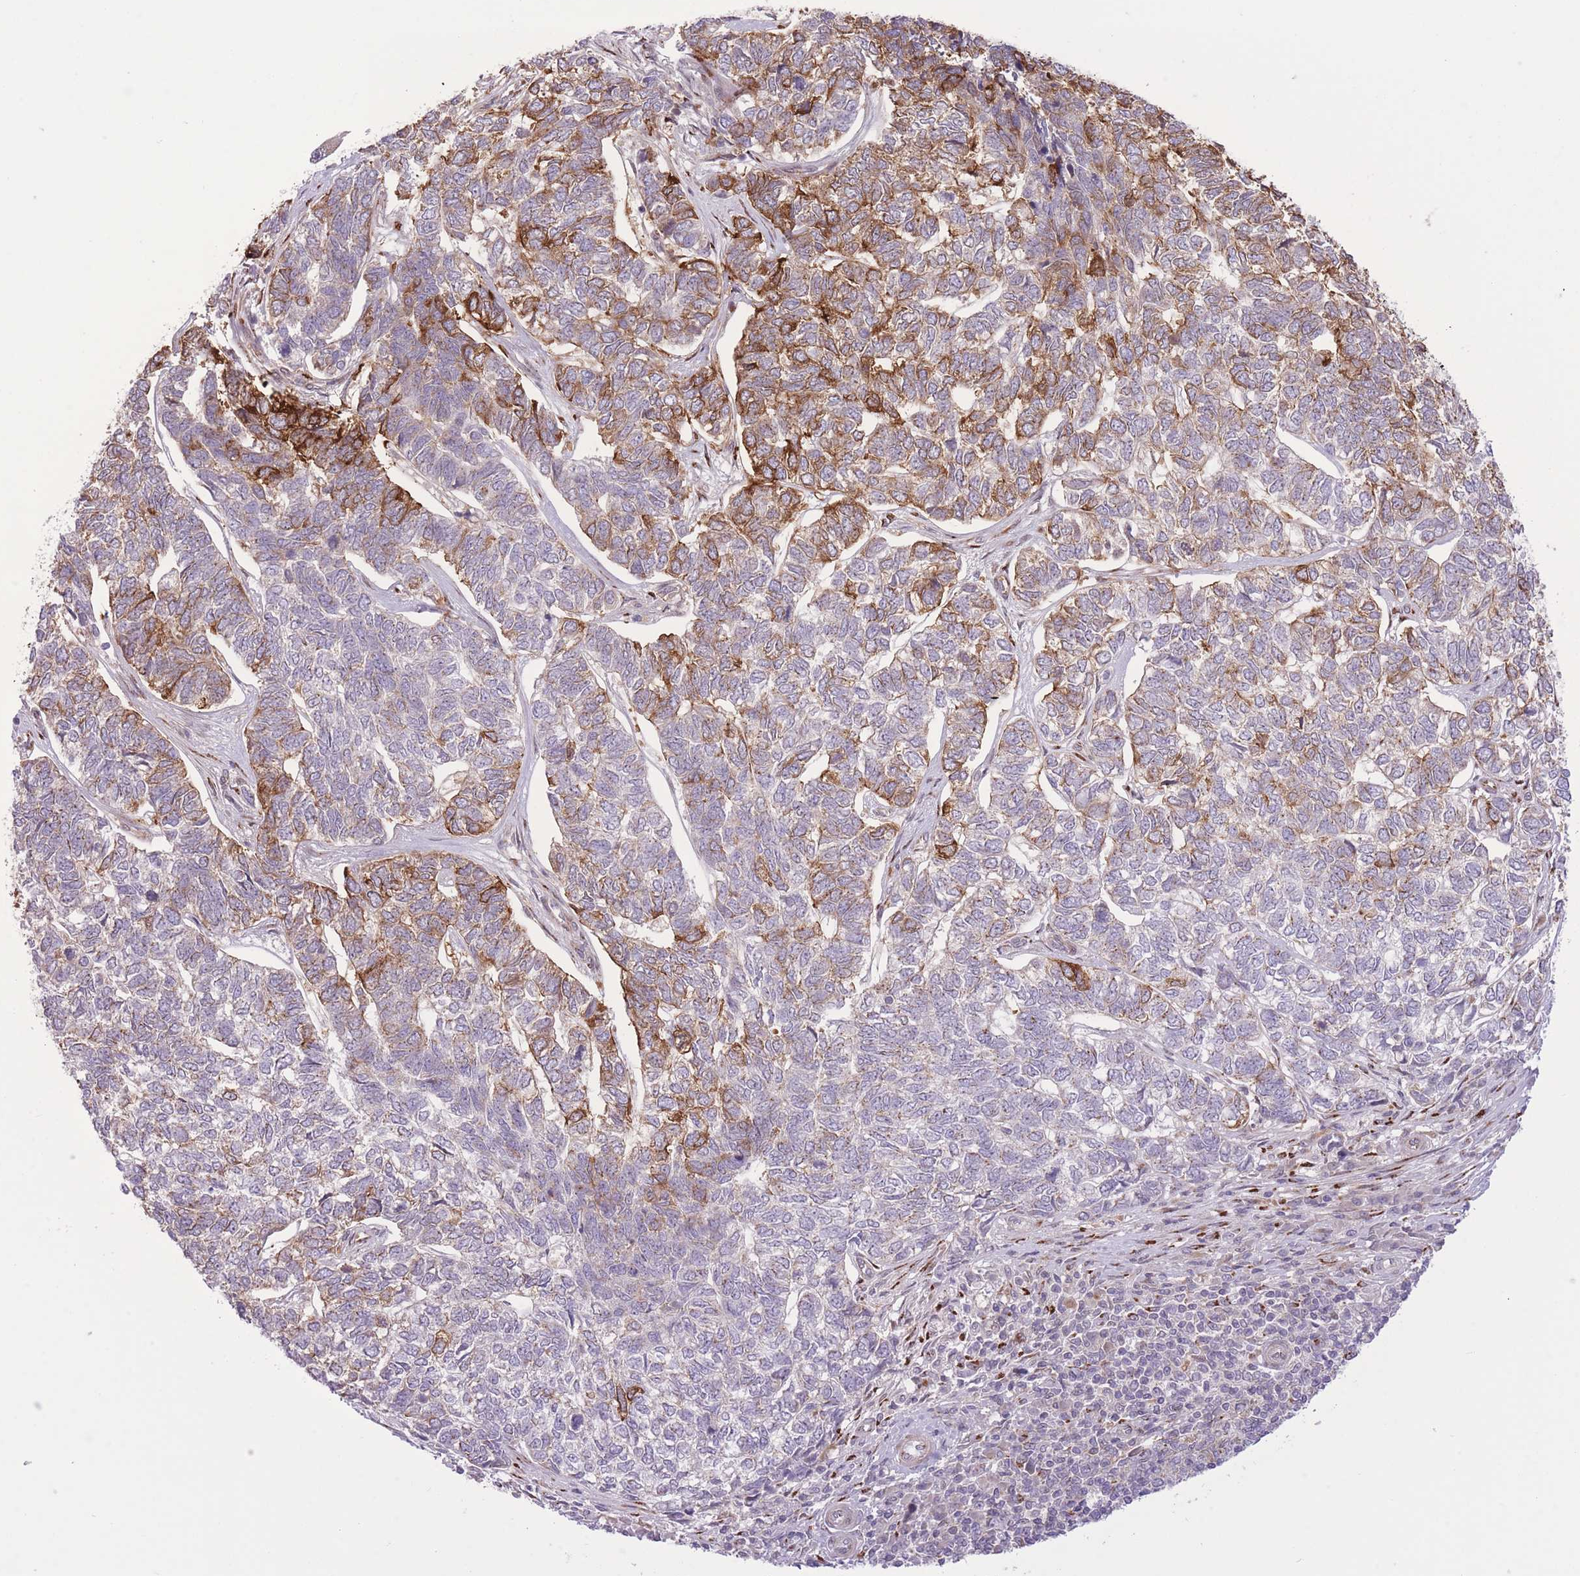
{"staining": {"intensity": "strong", "quantity": "25%-75%", "location": "cytoplasmic/membranous"}, "tissue": "skin cancer", "cell_type": "Tumor cells", "image_type": "cancer", "snomed": [{"axis": "morphology", "description": "Basal cell carcinoma"}, {"axis": "topography", "description": "Skin"}], "caption": "Skin cancer (basal cell carcinoma) stained with immunohistochemistry displays strong cytoplasmic/membranous staining in approximately 25%-75% of tumor cells.", "gene": "ZBED5", "patient": {"sex": "female", "age": 65}}